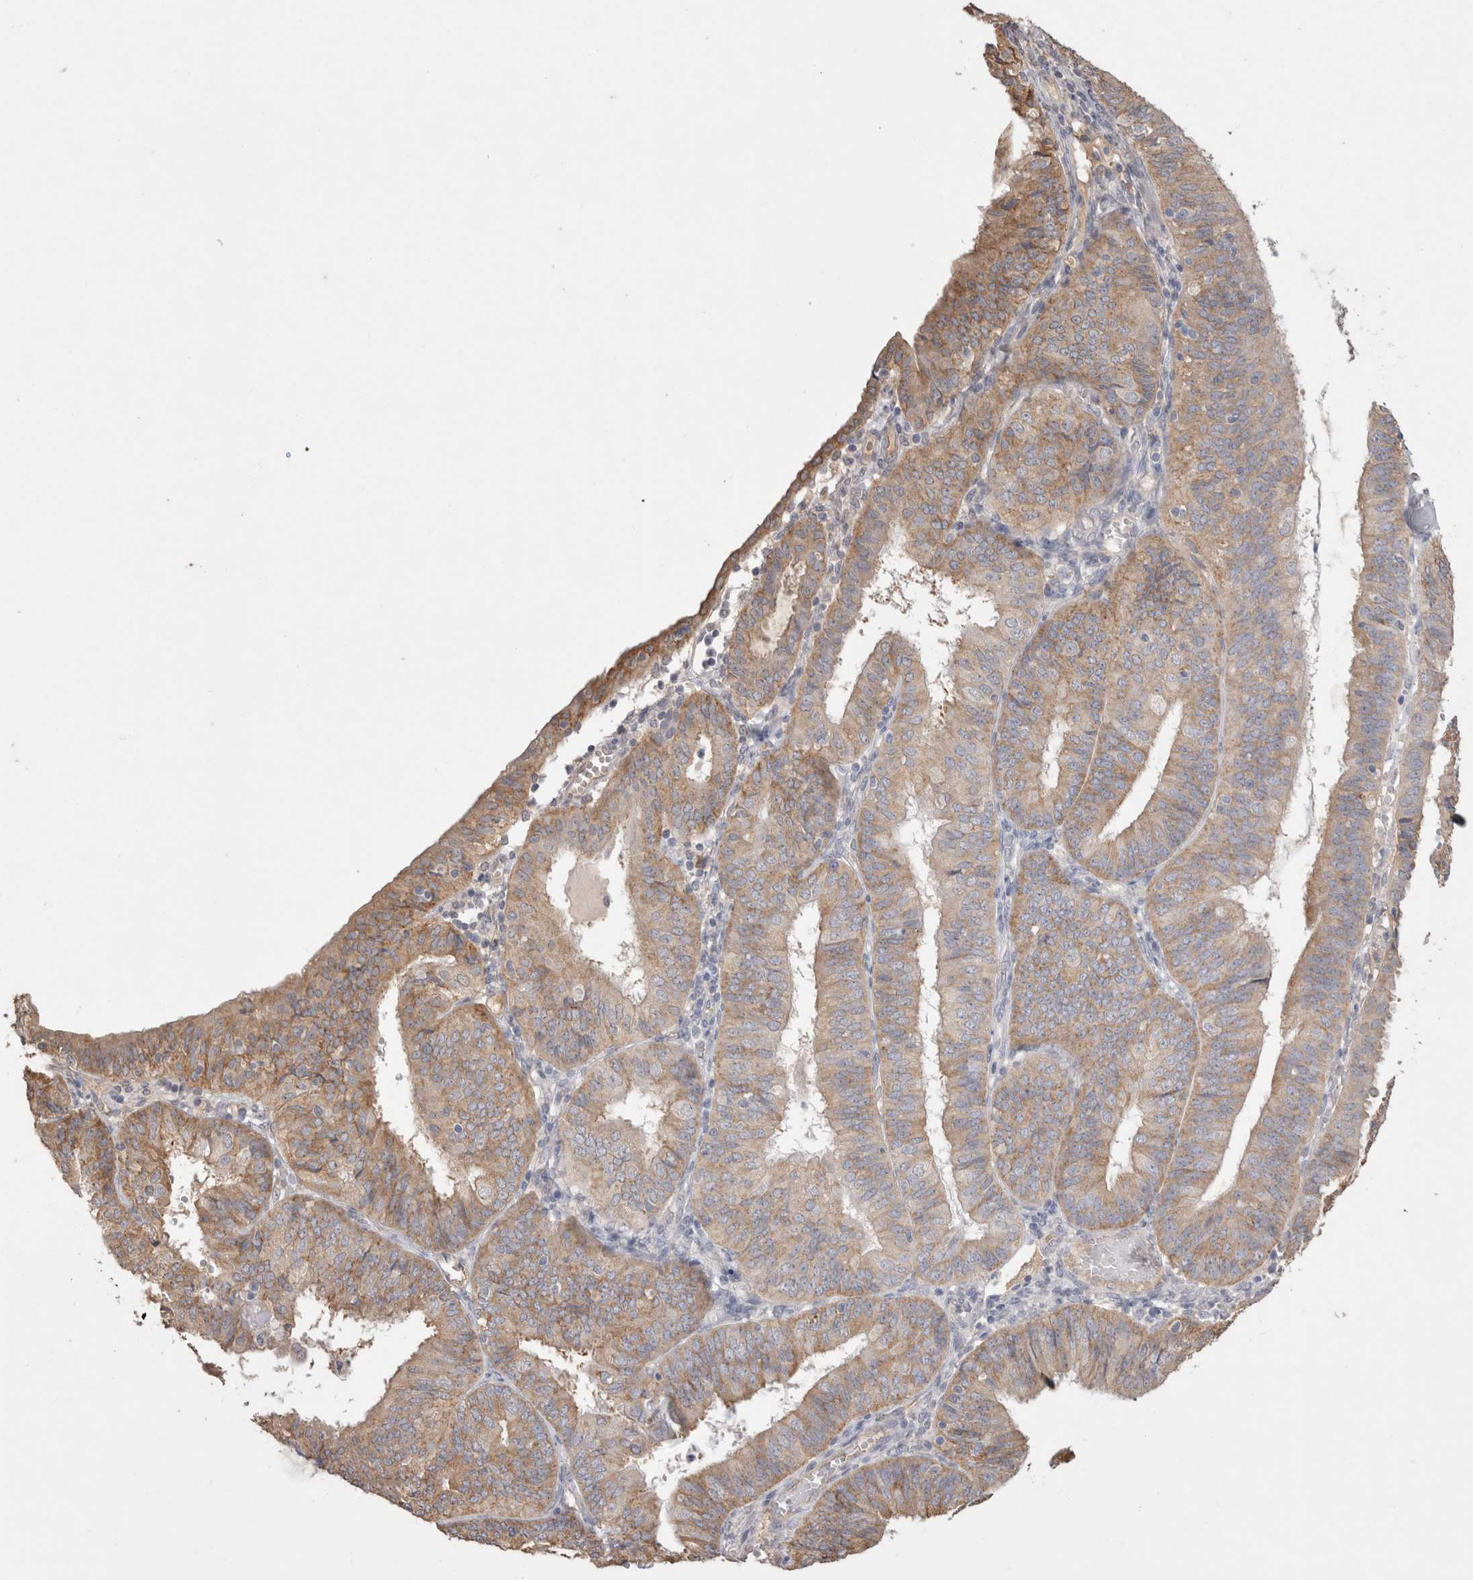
{"staining": {"intensity": "moderate", "quantity": ">75%", "location": "cytoplasmic/membranous"}, "tissue": "endometrial cancer", "cell_type": "Tumor cells", "image_type": "cancer", "snomed": [{"axis": "morphology", "description": "Adenocarcinoma, NOS"}, {"axis": "topography", "description": "Endometrium"}], "caption": "Immunohistochemical staining of human adenocarcinoma (endometrial) reveals medium levels of moderate cytoplasmic/membranous staining in approximately >75% of tumor cells.", "gene": "NAALADL2", "patient": {"sex": "female", "age": 58}}